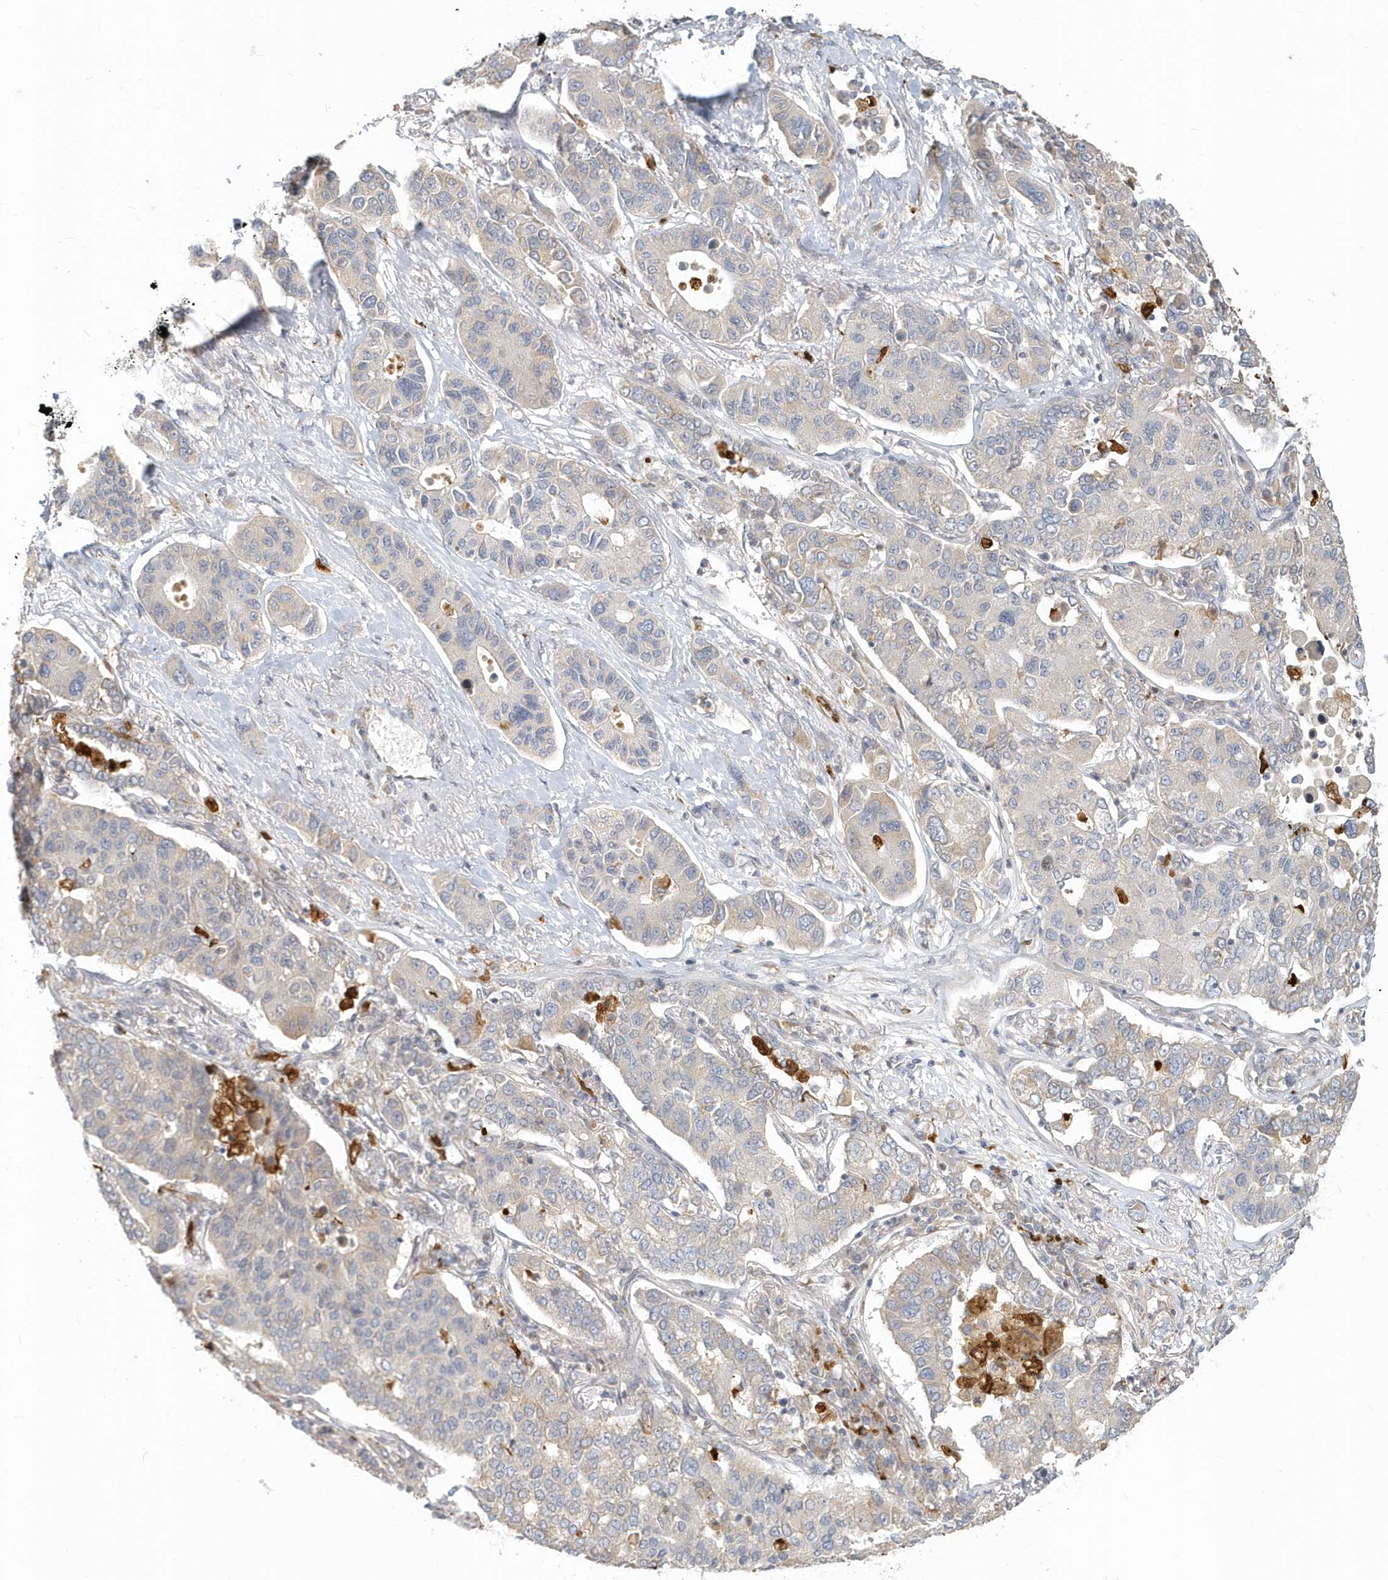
{"staining": {"intensity": "negative", "quantity": "none", "location": "none"}, "tissue": "lung cancer", "cell_type": "Tumor cells", "image_type": "cancer", "snomed": [{"axis": "morphology", "description": "Adenocarcinoma, NOS"}, {"axis": "topography", "description": "Lung"}], "caption": "There is no significant staining in tumor cells of lung adenocarcinoma. (DAB IHC, high magnification).", "gene": "NAPB", "patient": {"sex": "male", "age": 49}}